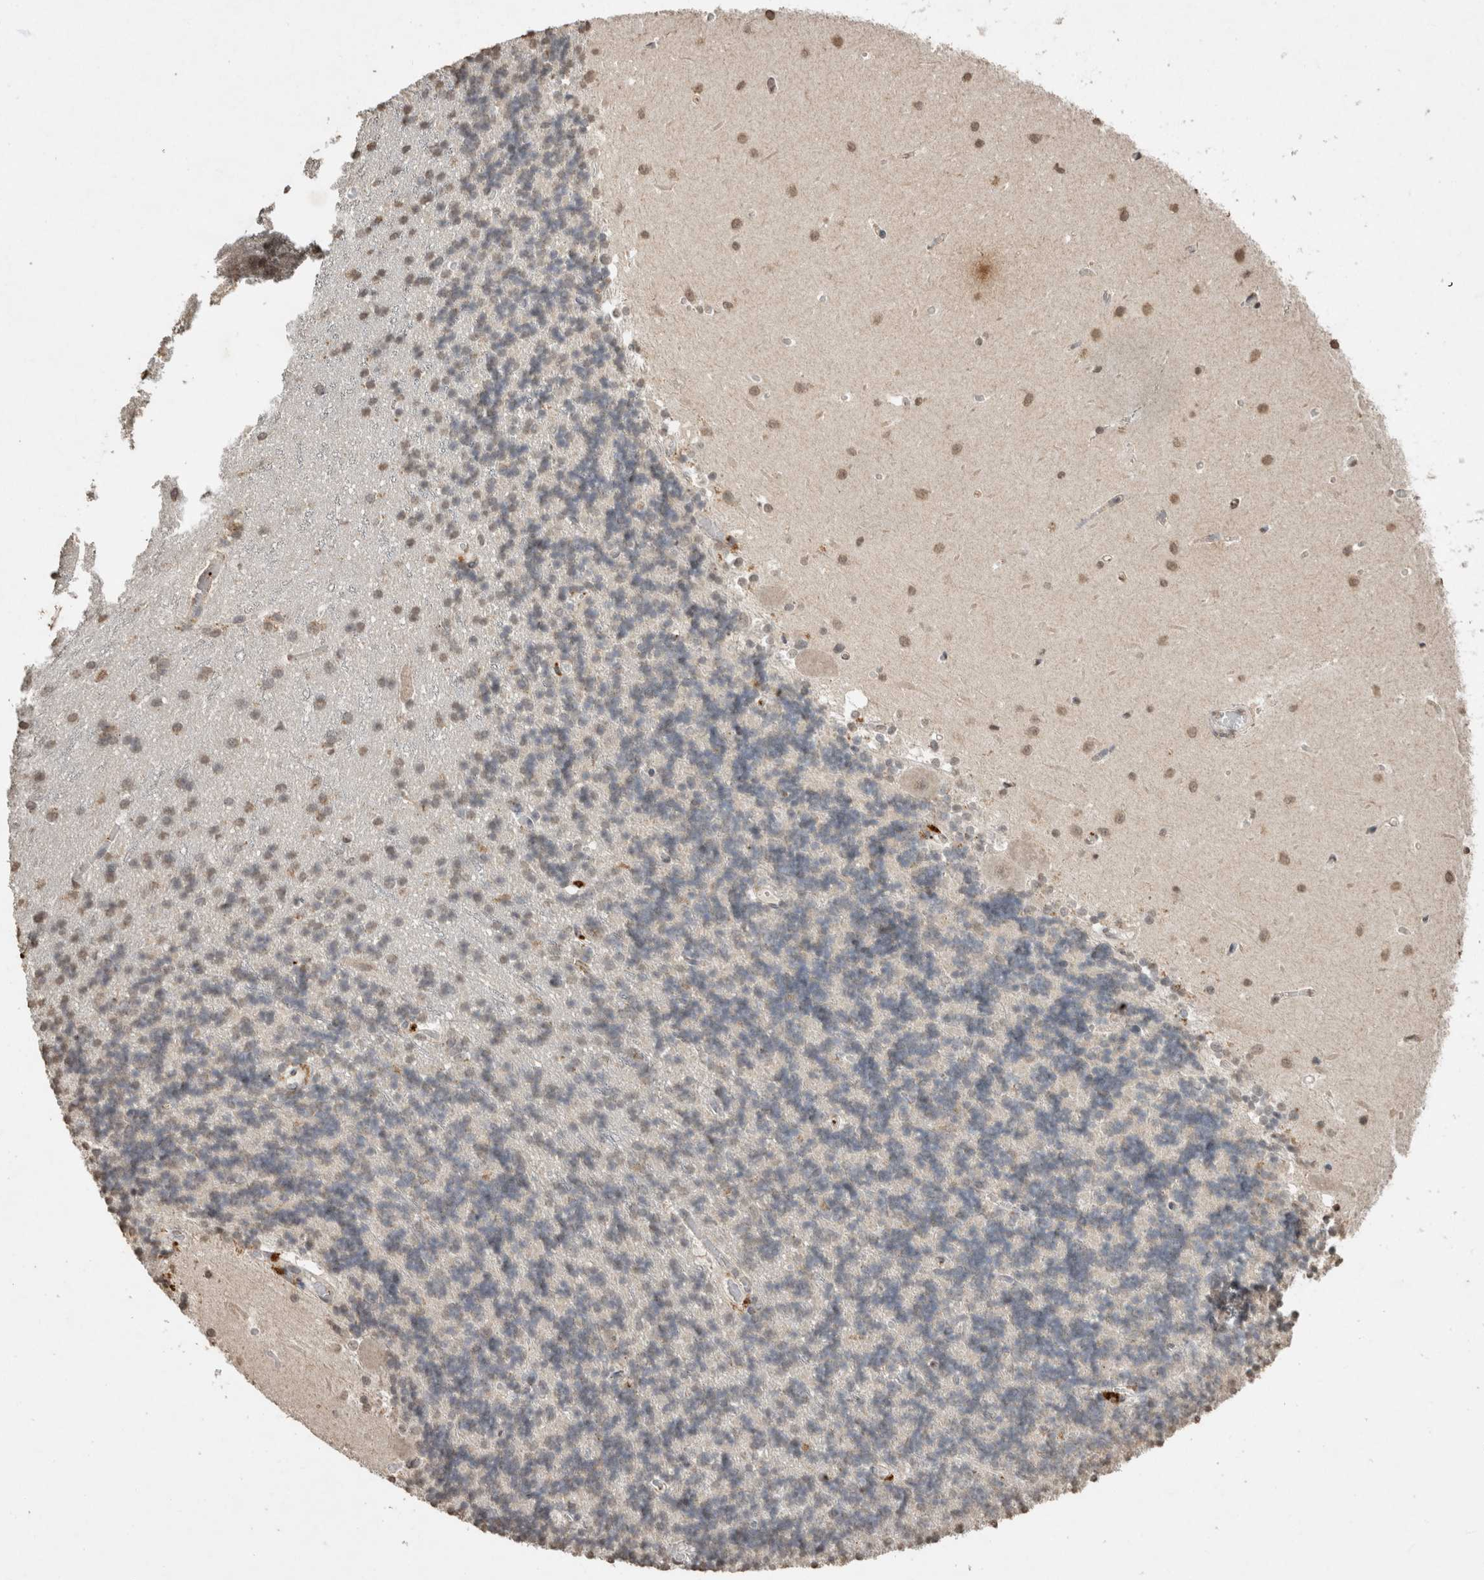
{"staining": {"intensity": "negative", "quantity": "none", "location": "none"}, "tissue": "cerebellum", "cell_type": "Cells in granular layer", "image_type": "normal", "snomed": [{"axis": "morphology", "description": "Normal tissue, NOS"}, {"axis": "topography", "description": "Cerebellum"}], "caption": "There is no significant positivity in cells in granular layer of cerebellum. Nuclei are stained in blue.", "gene": "FAM3A", "patient": {"sex": "male", "age": 37}}